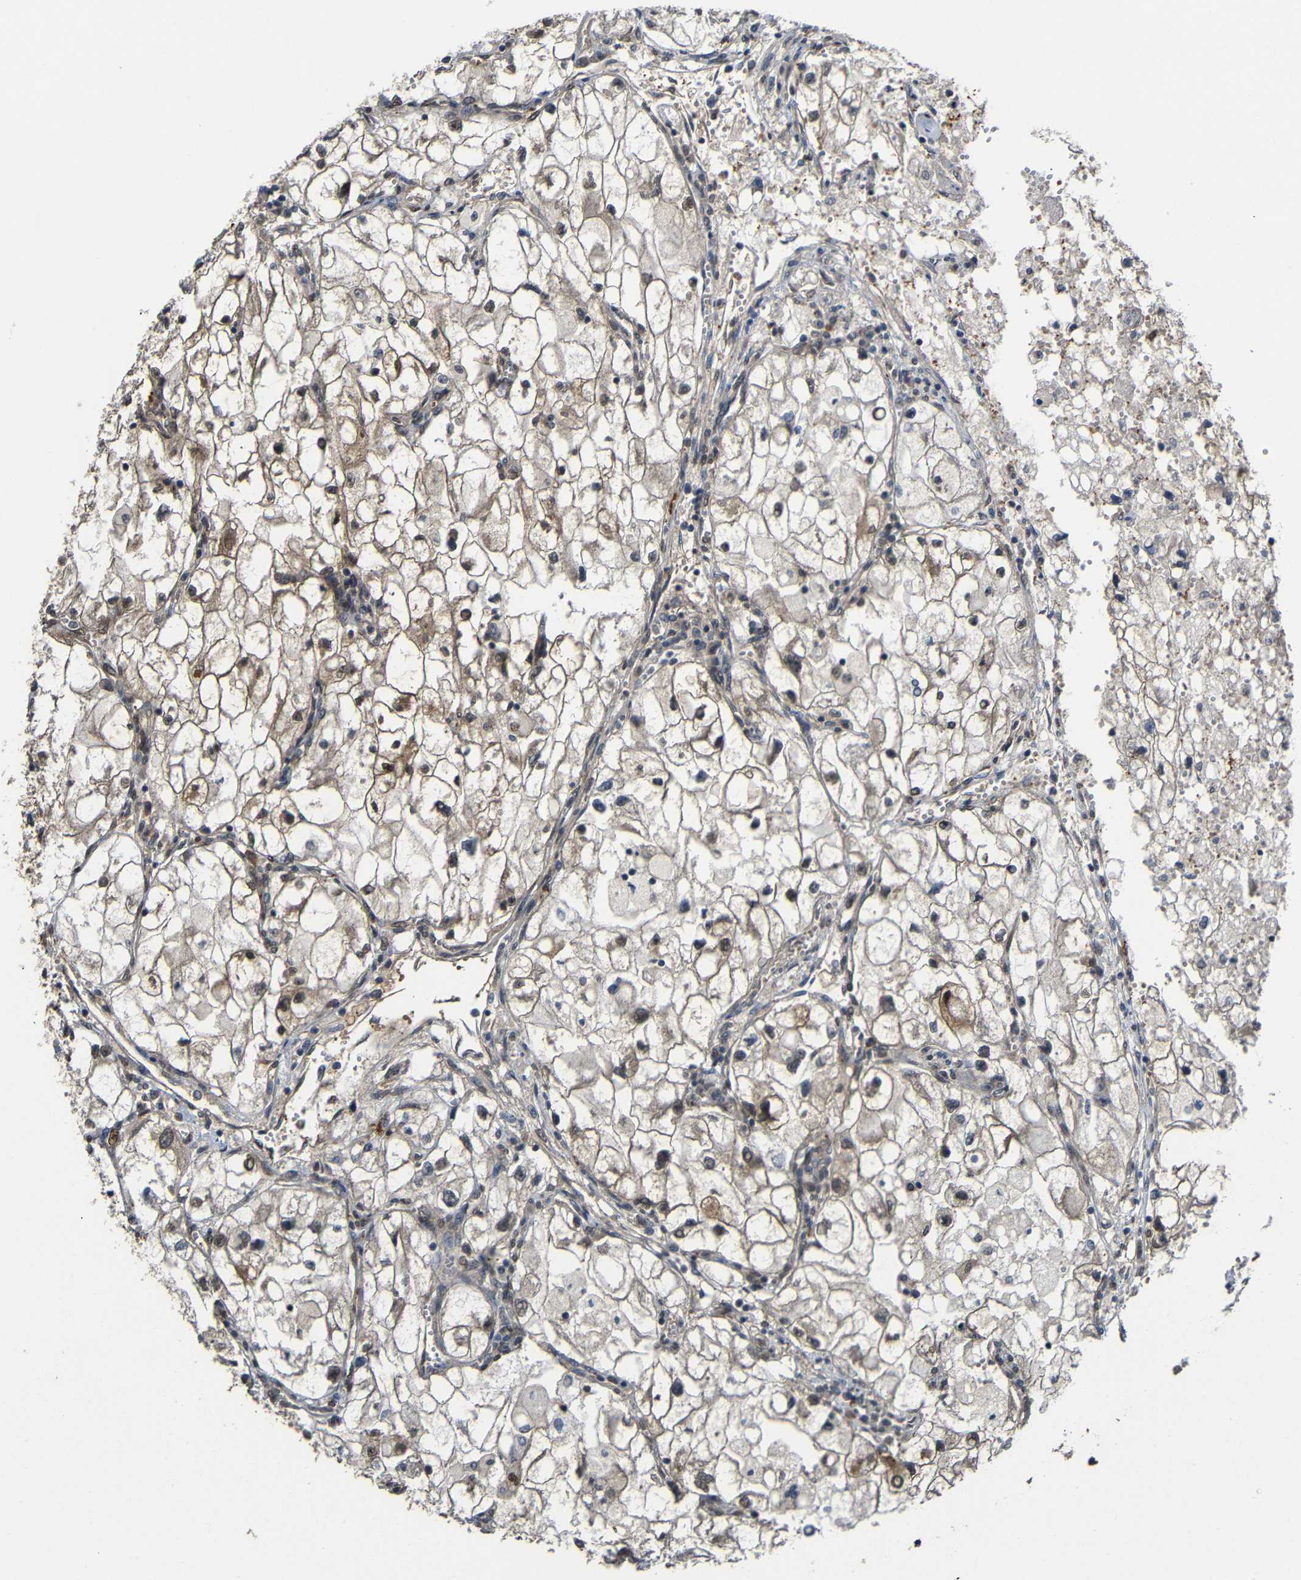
{"staining": {"intensity": "weak", "quantity": "25%-75%", "location": "cytoplasmic/membranous"}, "tissue": "renal cancer", "cell_type": "Tumor cells", "image_type": "cancer", "snomed": [{"axis": "morphology", "description": "Adenocarcinoma, NOS"}, {"axis": "topography", "description": "Kidney"}], "caption": "Renal cancer stained for a protein (brown) demonstrates weak cytoplasmic/membranous positive expression in approximately 25%-75% of tumor cells.", "gene": "ATG12", "patient": {"sex": "female", "age": 70}}